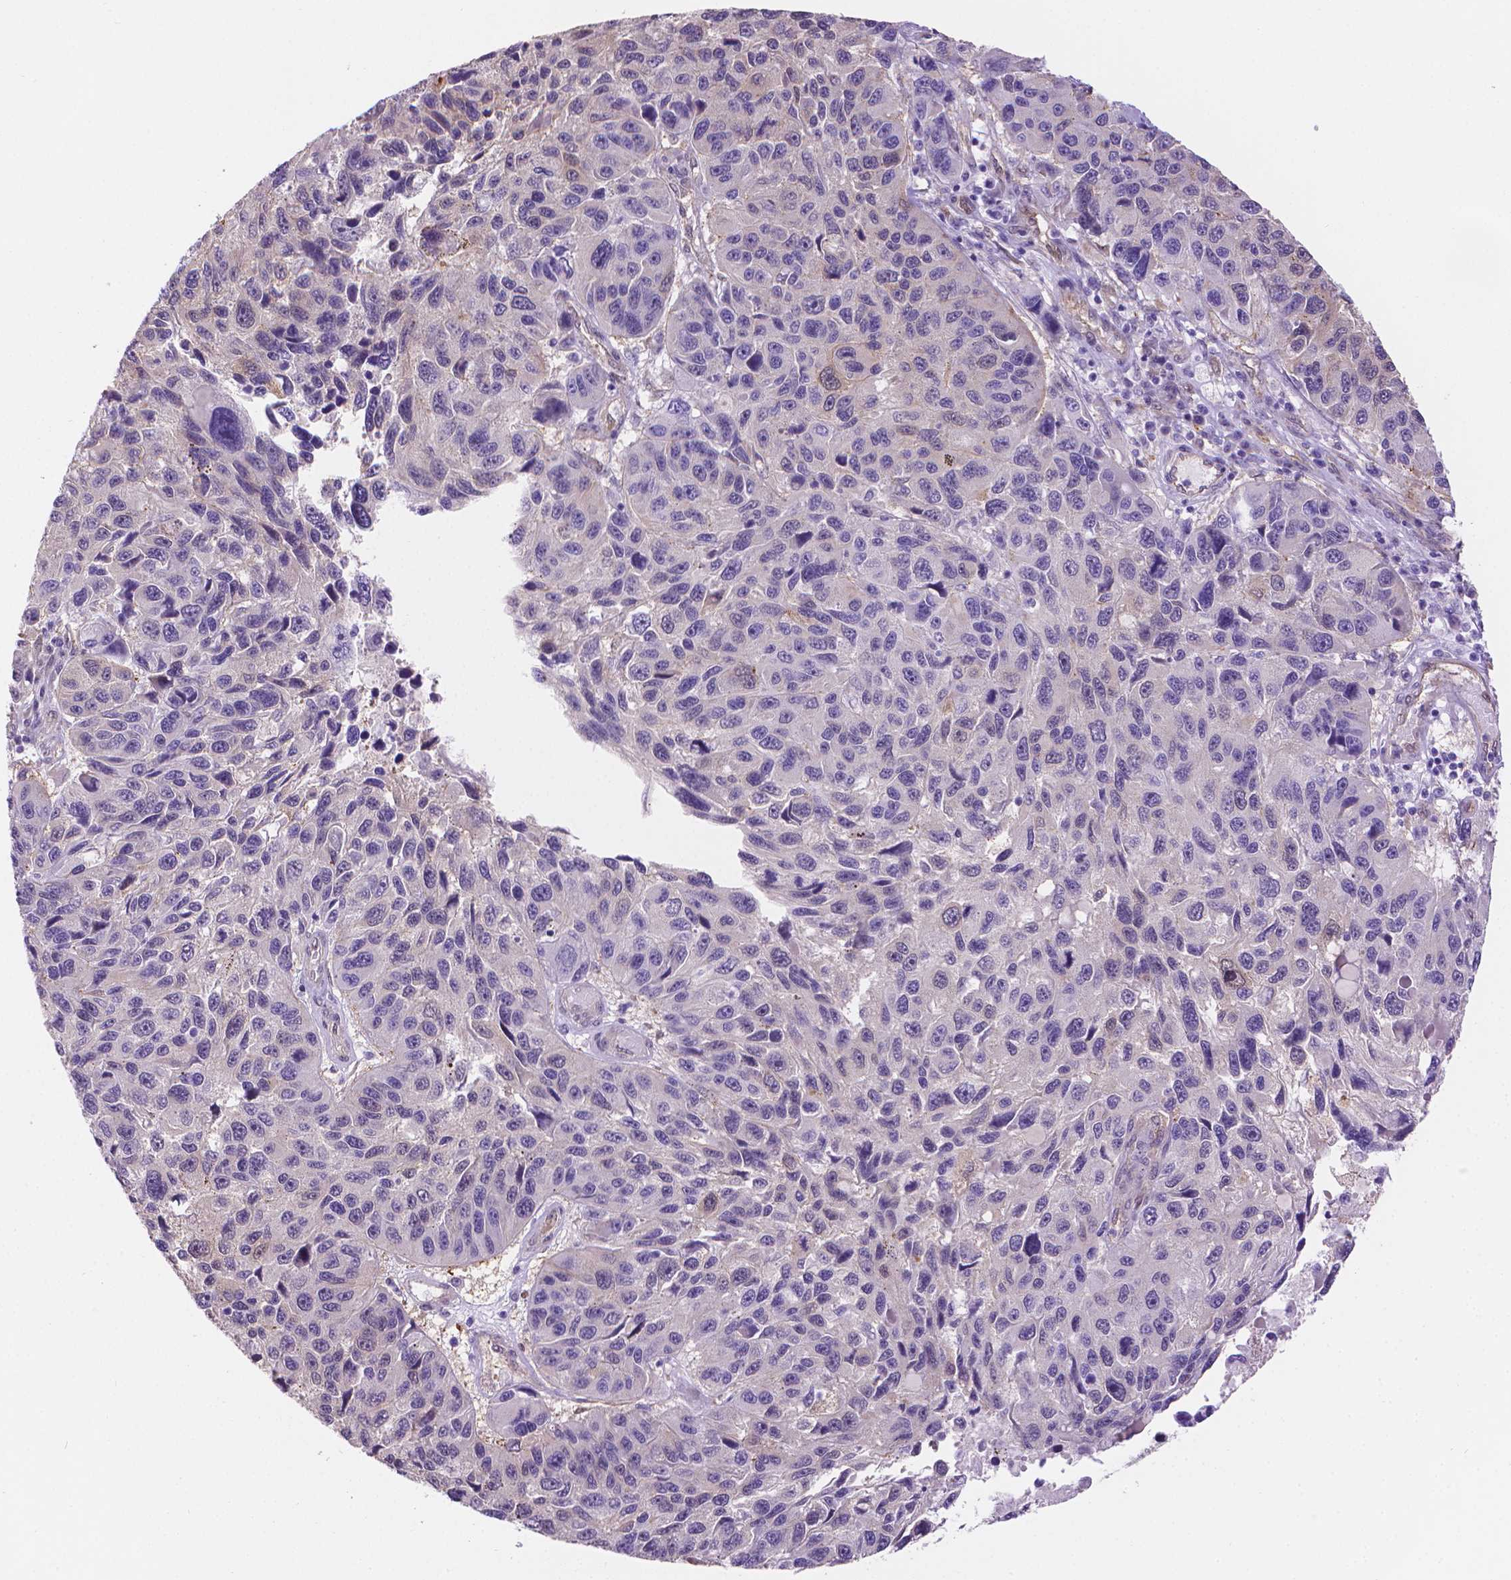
{"staining": {"intensity": "negative", "quantity": "none", "location": "none"}, "tissue": "melanoma", "cell_type": "Tumor cells", "image_type": "cancer", "snomed": [{"axis": "morphology", "description": "Malignant melanoma, NOS"}, {"axis": "topography", "description": "Skin"}], "caption": "Tumor cells are negative for protein expression in human malignant melanoma.", "gene": "CLIC4", "patient": {"sex": "male", "age": 53}}